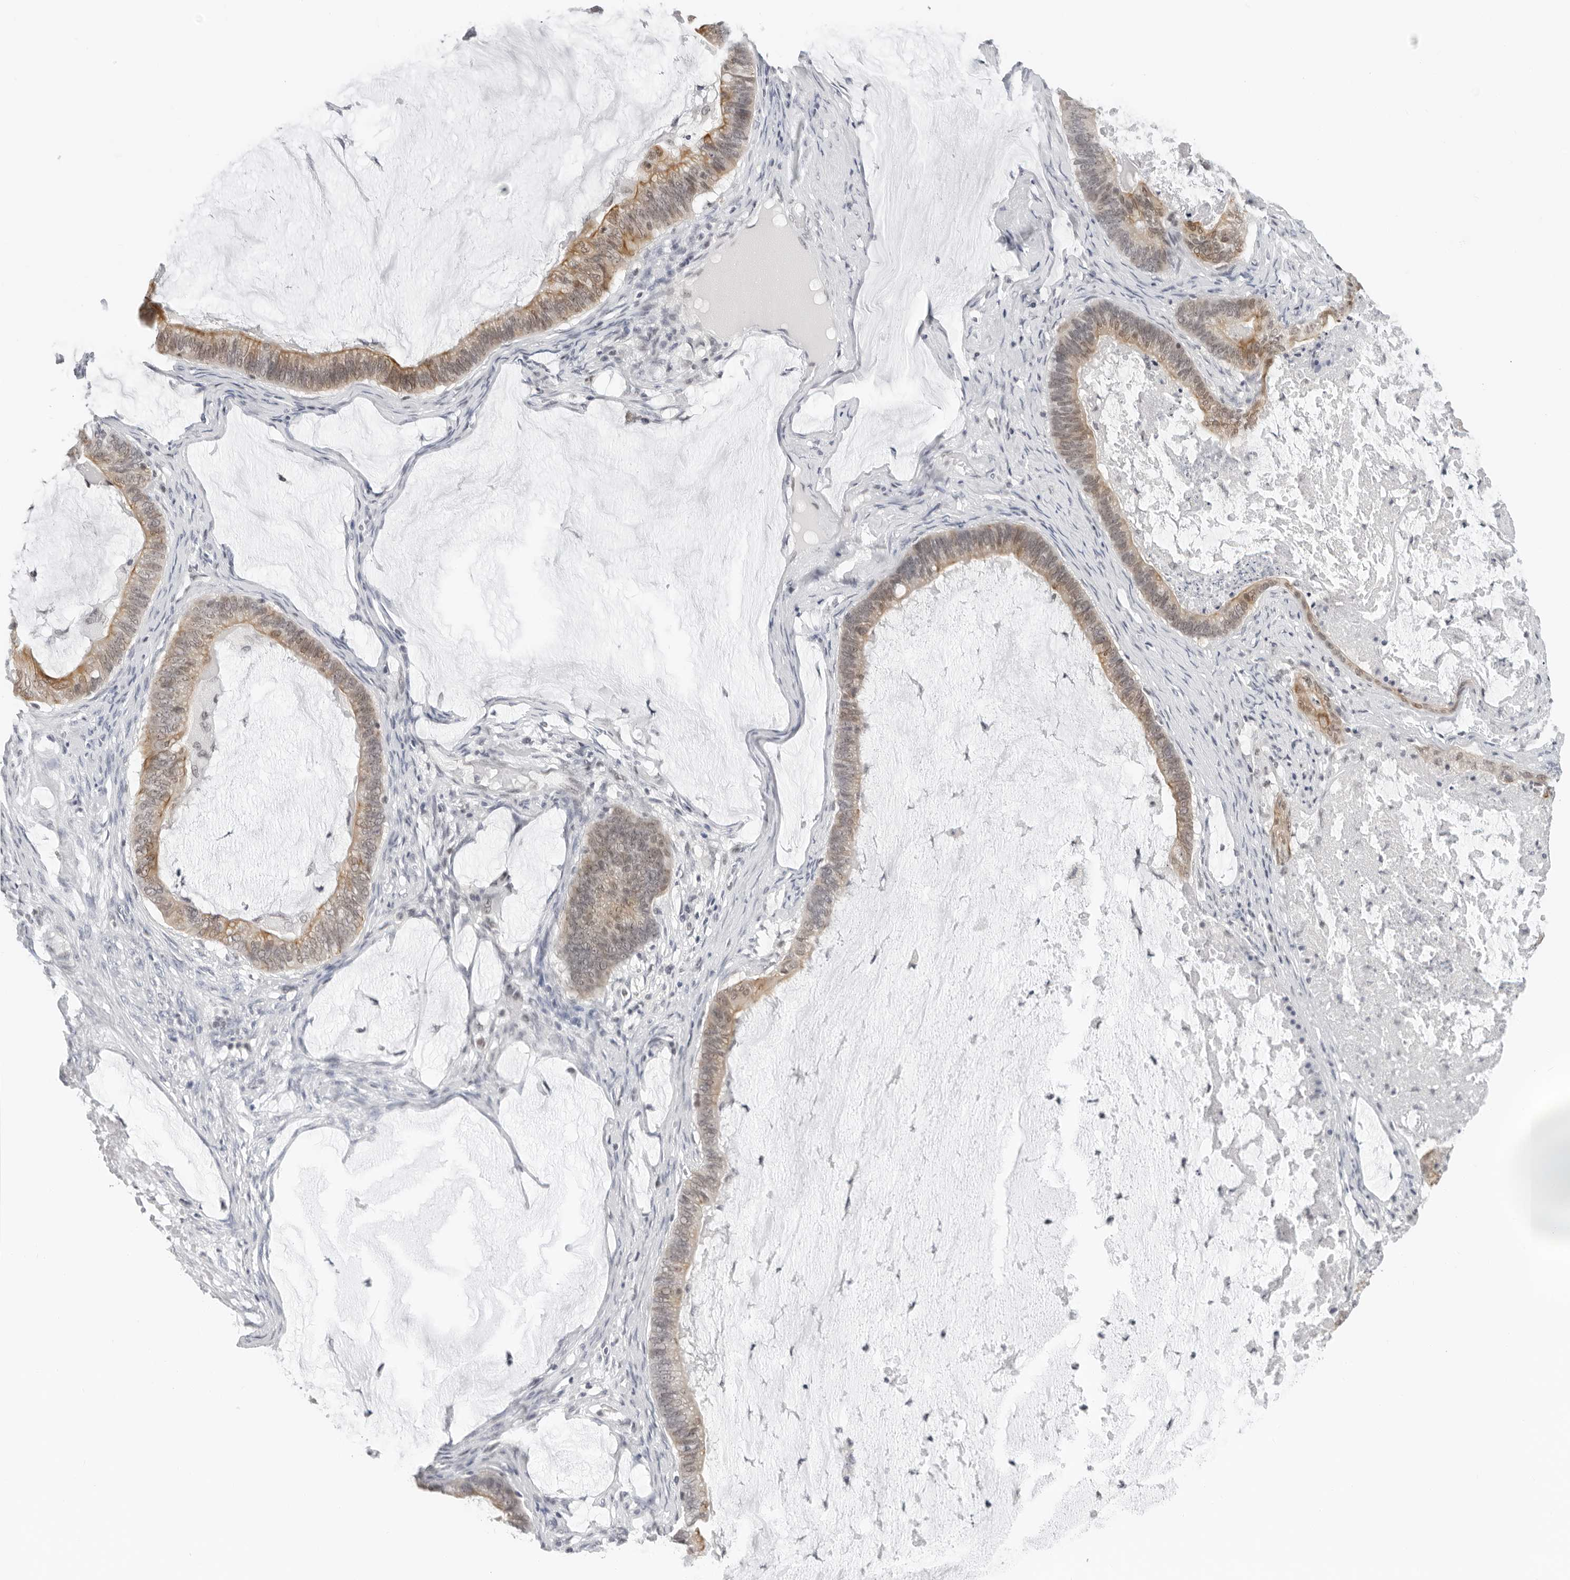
{"staining": {"intensity": "moderate", "quantity": "25%-75%", "location": "cytoplasmic/membranous"}, "tissue": "ovarian cancer", "cell_type": "Tumor cells", "image_type": "cancer", "snomed": [{"axis": "morphology", "description": "Cystadenocarcinoma, mucinous, NOS"}, {"axis": "topography", "description": "Ovary"}], "caption": "Mucinous cystadenocarcinoma (ovarian) was stained to show a protein in brown. There is medium levels of moderate cytoplasmic/membranous staining in about 25%-75% of tumor cells.", "gene": "FLG2", "patient": {"sex": "female", "age": 61}}